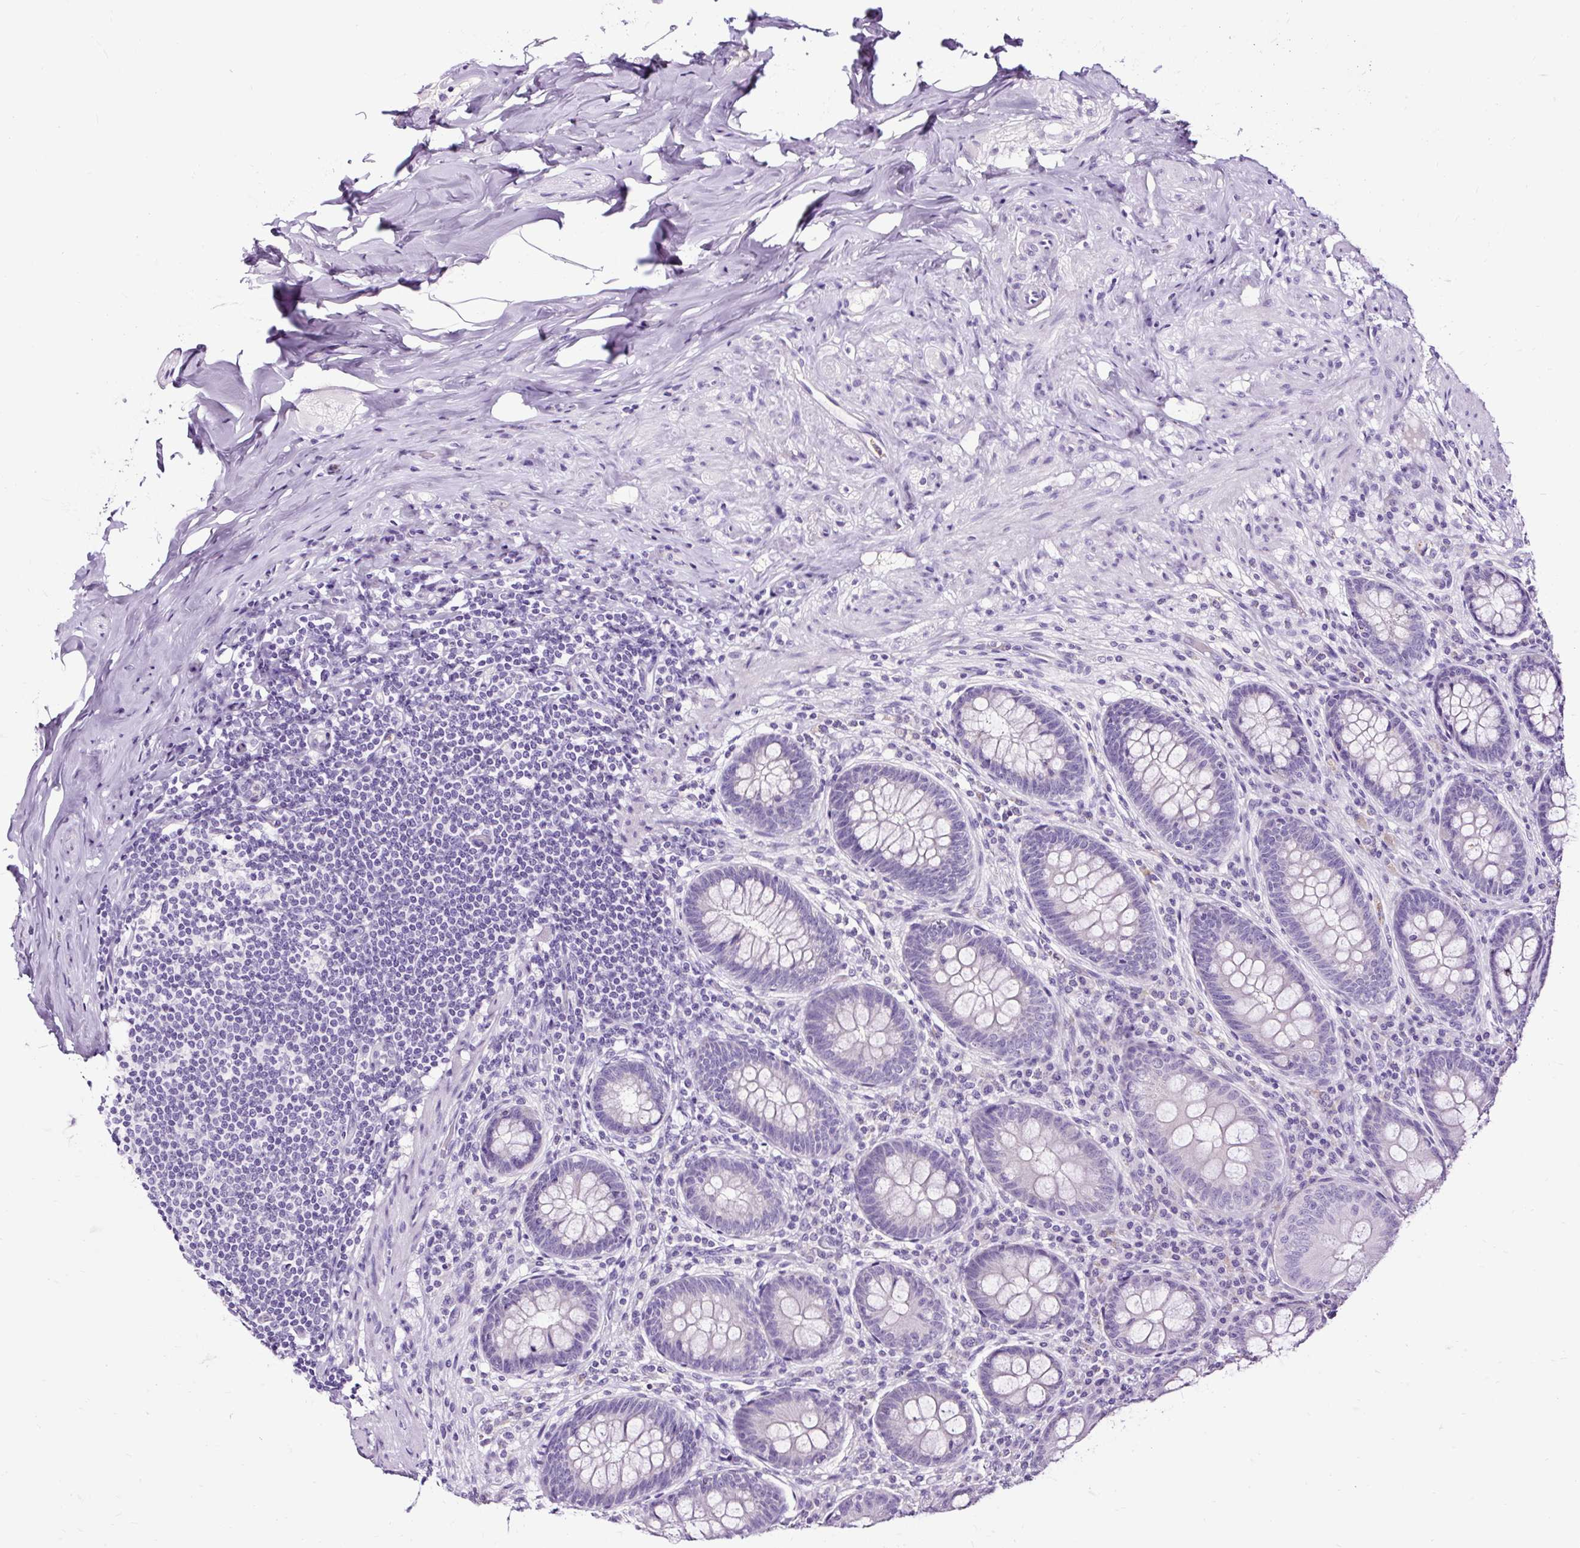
{"staining": {"intensity": "negative", "quantity": "none", "location": "none"}, "tissue": "appendix", "cell_type": "Glandular cells", "image_type": "normal", "snomed": [{"axis": "morphology", "description": "Normal tissue, NOS"}, {"axis": "topography", "description": "Appendix"}], "caption": "High magnification brightfield microscopy of benign appendix stained with DAB (brown) and counterstained with hematoxylin (blue): glandular cells show no significant positivity.", "gene": "SLC7A8", "patient": {"sex": "male", "age": 71}}